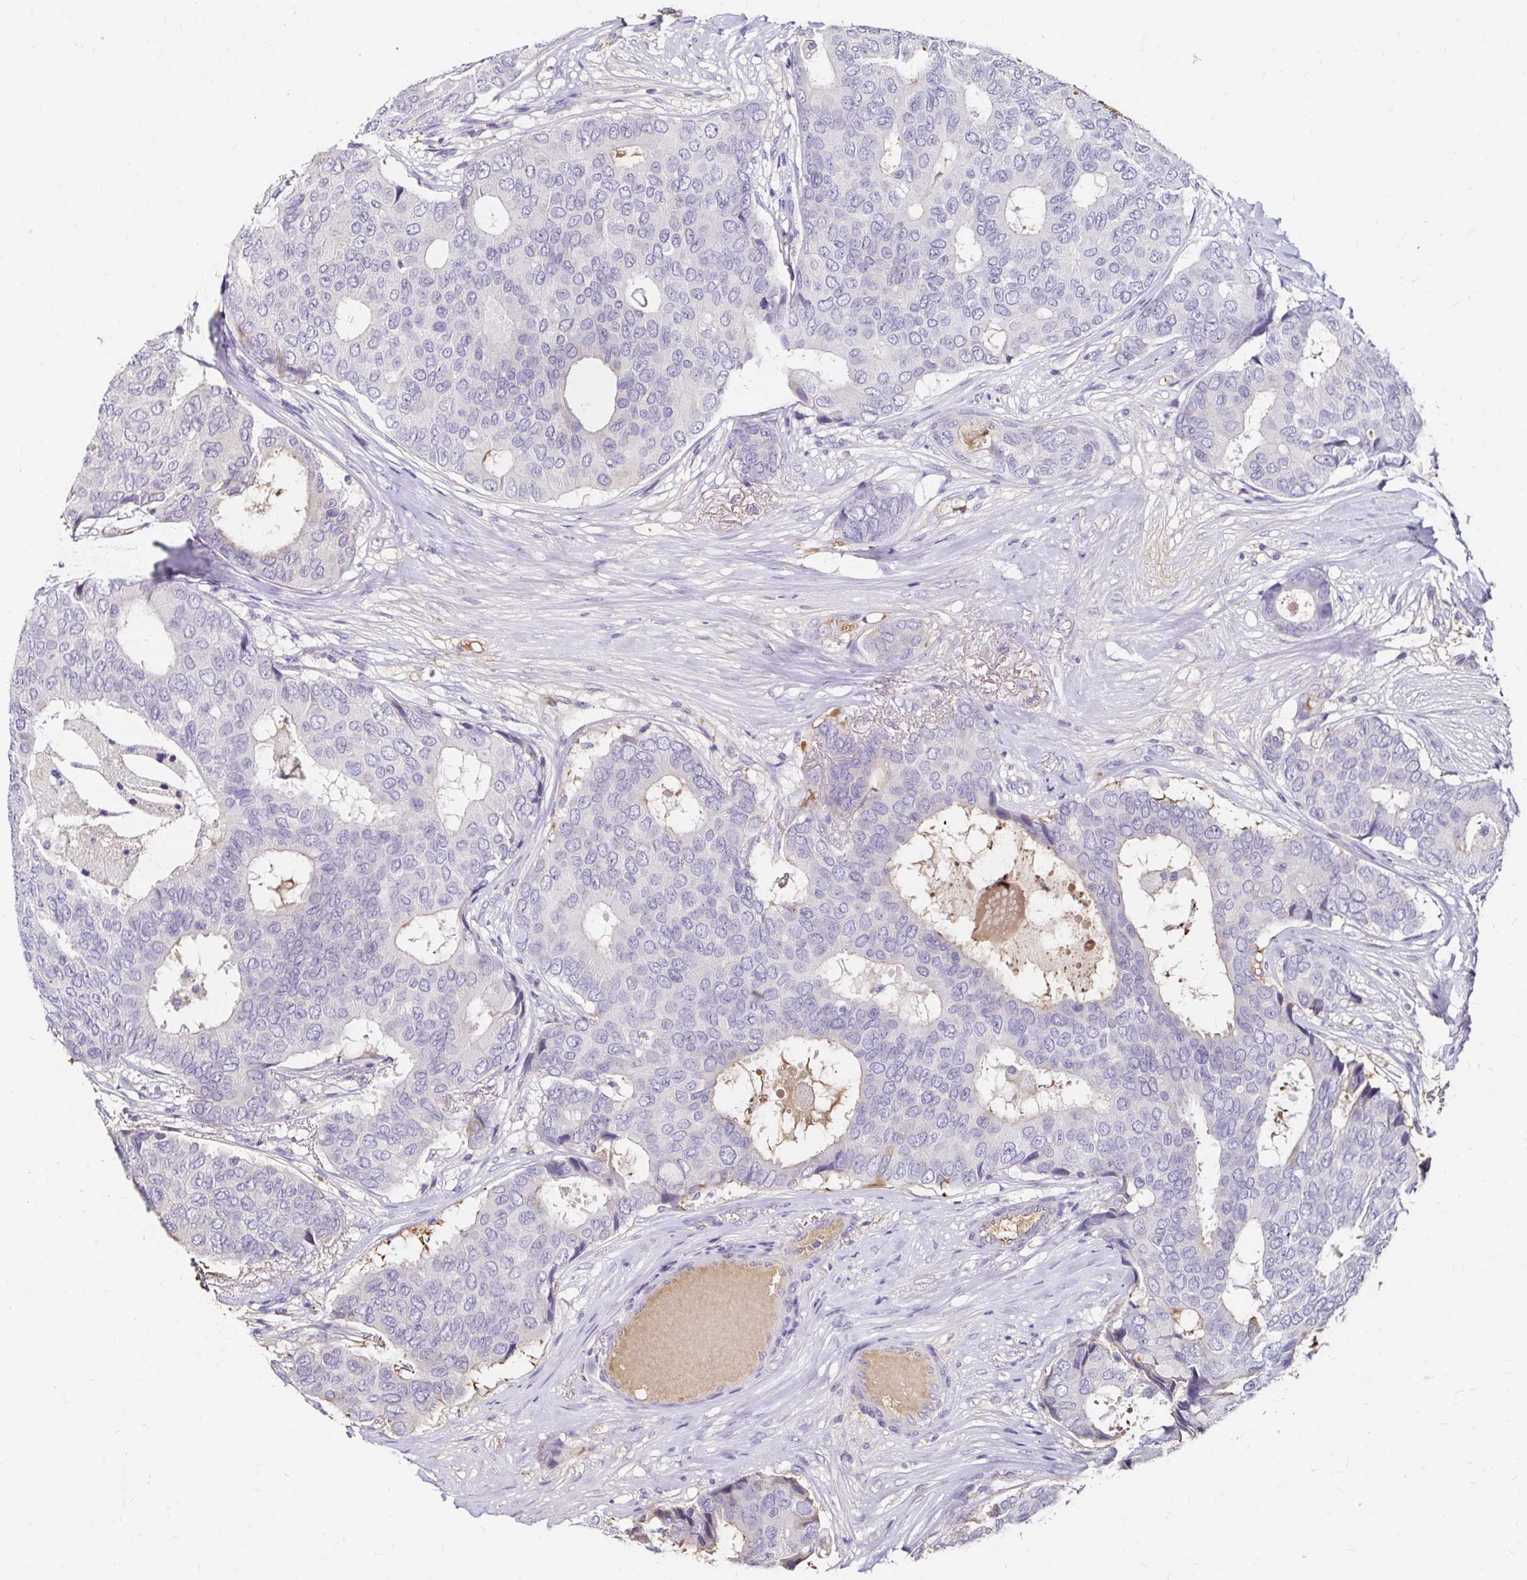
{"staining": {"intensity": "weak", "quantity": "<25%", "location": "cytoplasmic/membranous"}, "tissue": "breast cancer", "cell_type": "Tumor cells", "image_type": "cancer", "snomed": [{"axis": "morphology", "description": "Duct carcinoma"}, {"axis": "topography", "description": "Breast"}], "caption": "Tumor cells are negative for protein expression in human breast cancer. (Immunohistochemistry, brightfield microscopy, high magnification).", "gene": "SCG3", "patient": {"sex": "female", "age": 75}}